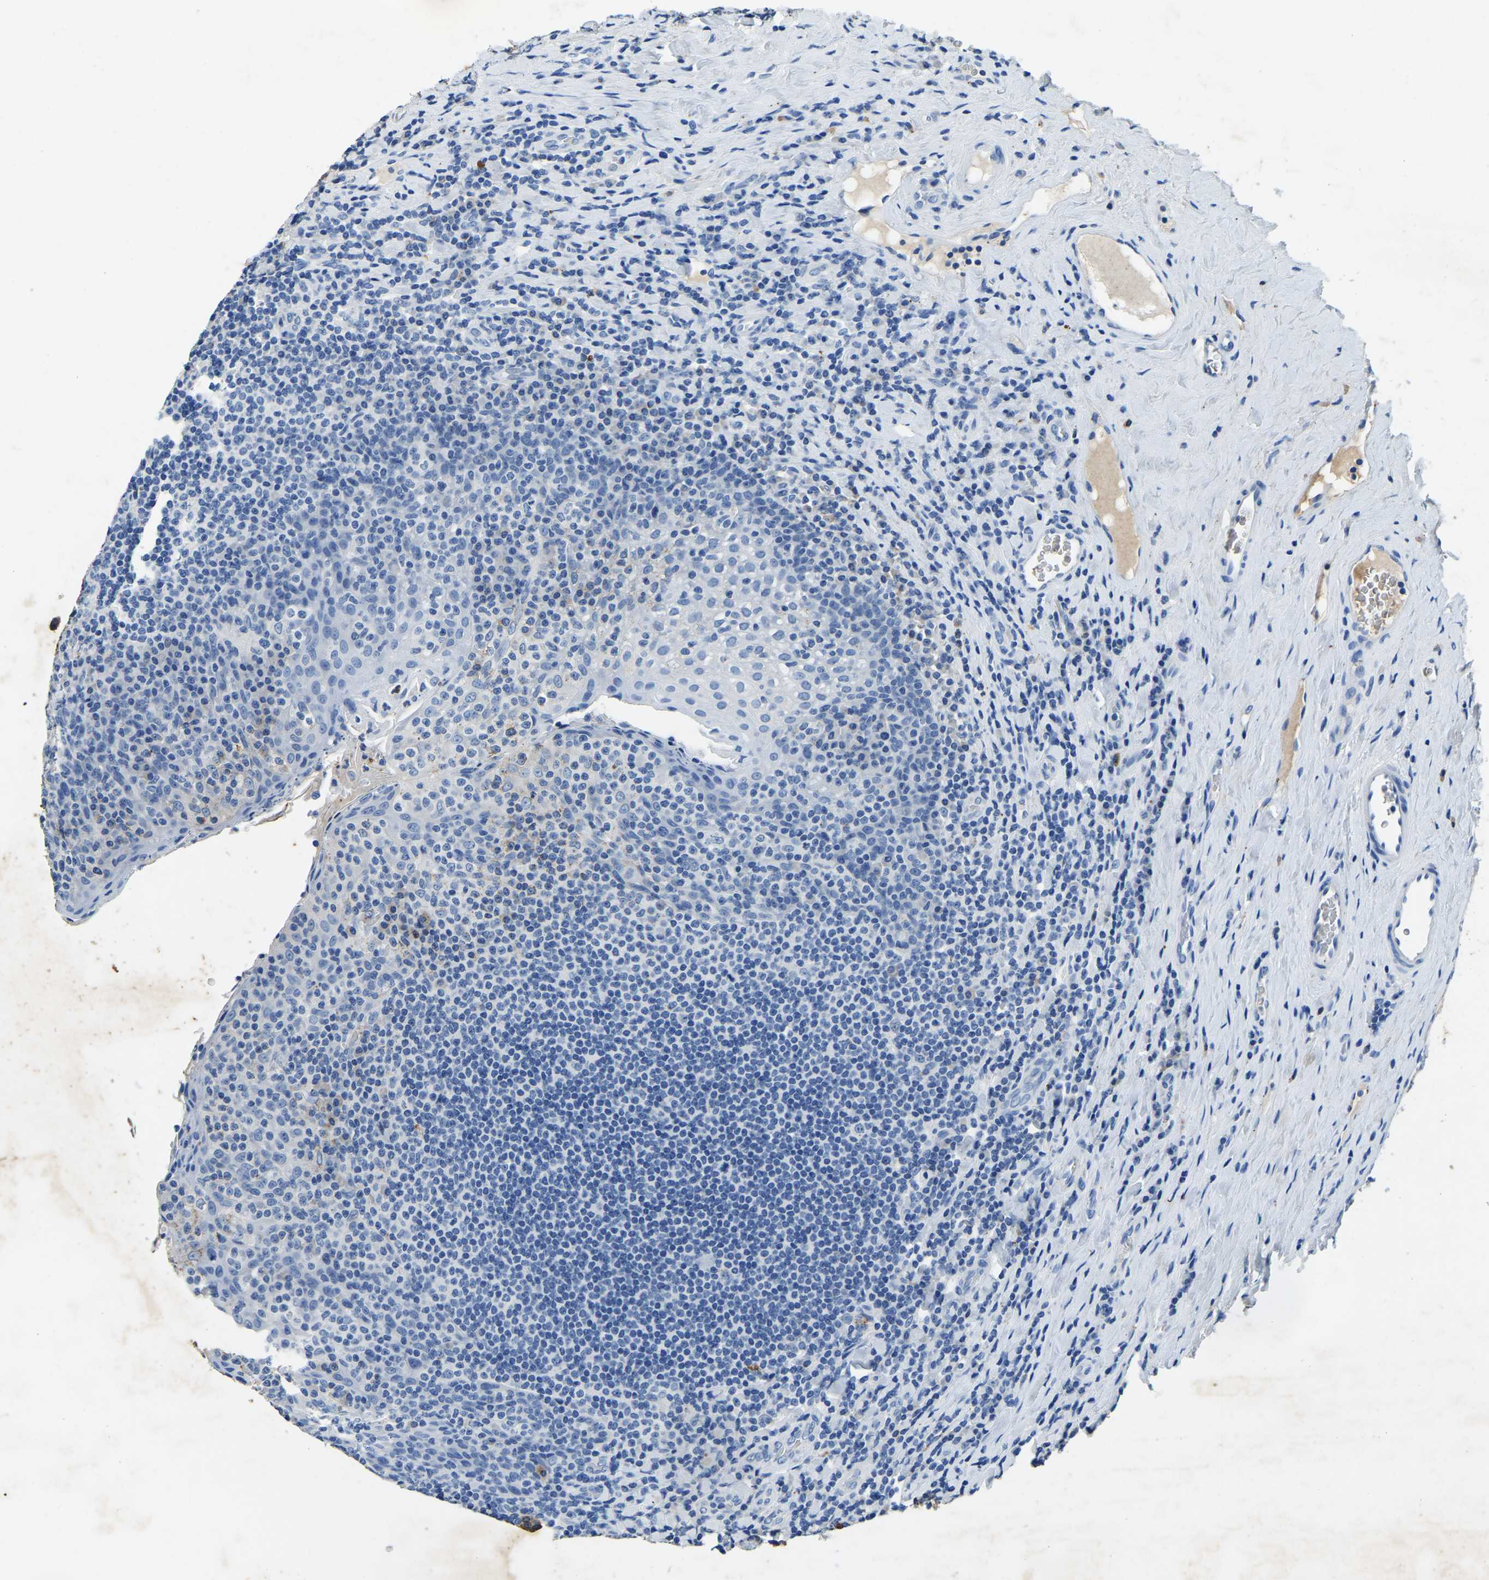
{"staining": {"intensity": "negative", "quantity": "none", "location": "none"}, "tissue": "tonsil", "cell_type": "Germinal center cells", "image_type": "normal", "snomed": [{"axis": "morphology", "description": "Normal tissue, NOS"}, {"axis": "topography", "description": "Tonsil"}], "caption": "Image shows no protein positivity in germinal center cells of unremarkable tonsil. The staining was performed using DAB to visualize the protein expression in brown, while the nuclei were stained in blue with hematoxylin (Magnification: 20x).", "gene": "UBN2", "patient": {"sex": "male", "age": 17}}